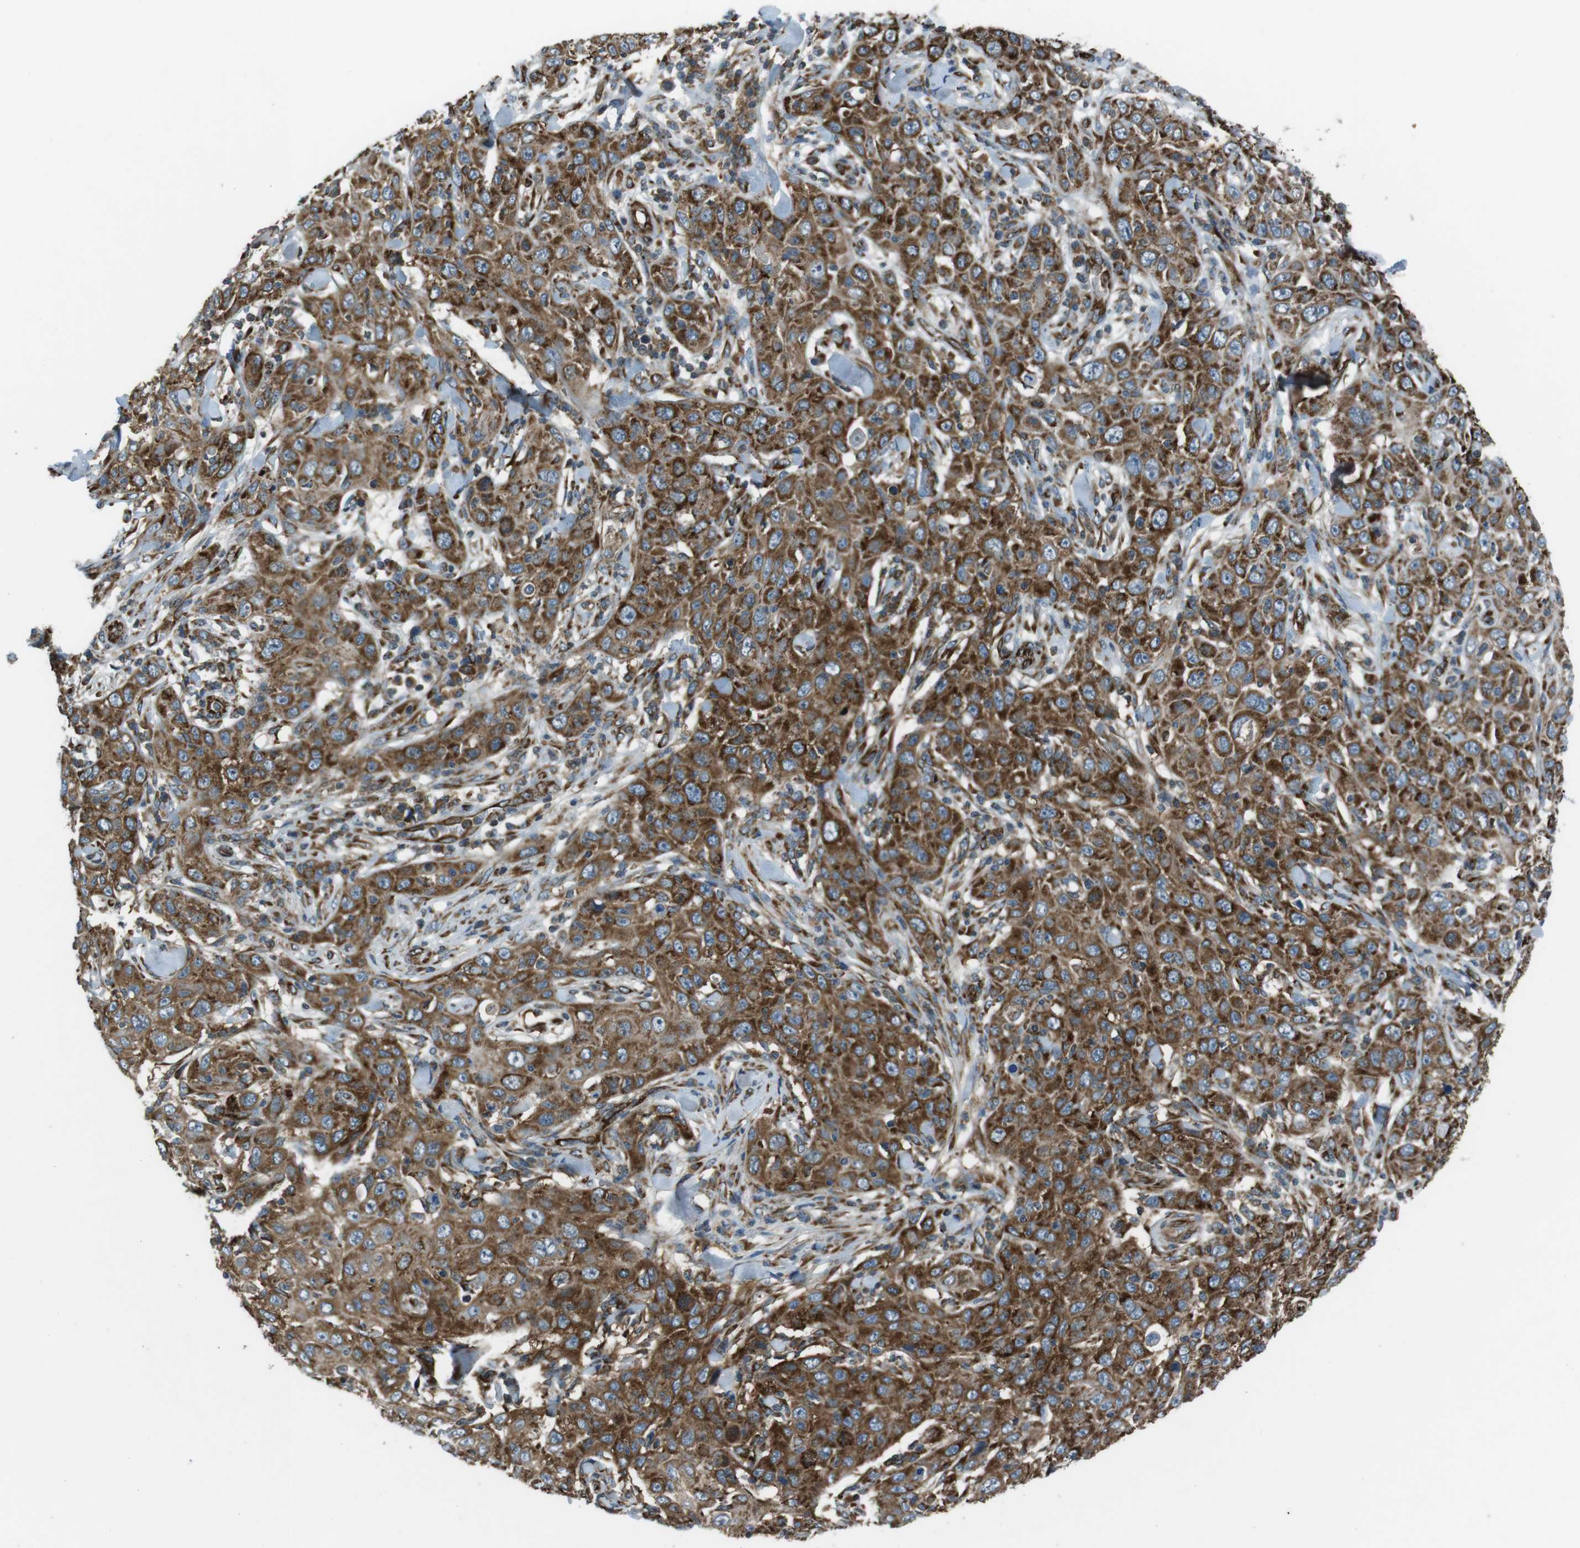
{"staining": {"intensity": "strong", "quantity": ">75%", "location": "cytoplasmic/membranous"}, "tissue": "skin cancer", "cell_type": "Tumor cells", "image_type": "cancer", "snomed": [{"axis": "morphology", "description": "Squamous cell carcinoma, NOS"}, {"axis": "topography", "description": "Skin"}], "caption": "Skin cancer was stained to show a protein in brown. There is high levels of strong cytoplasmic/membranous positivity in approximately >75% of tumor cells.", "gene": "KTN1", "patient": {"sex": "female", "age": 88}}